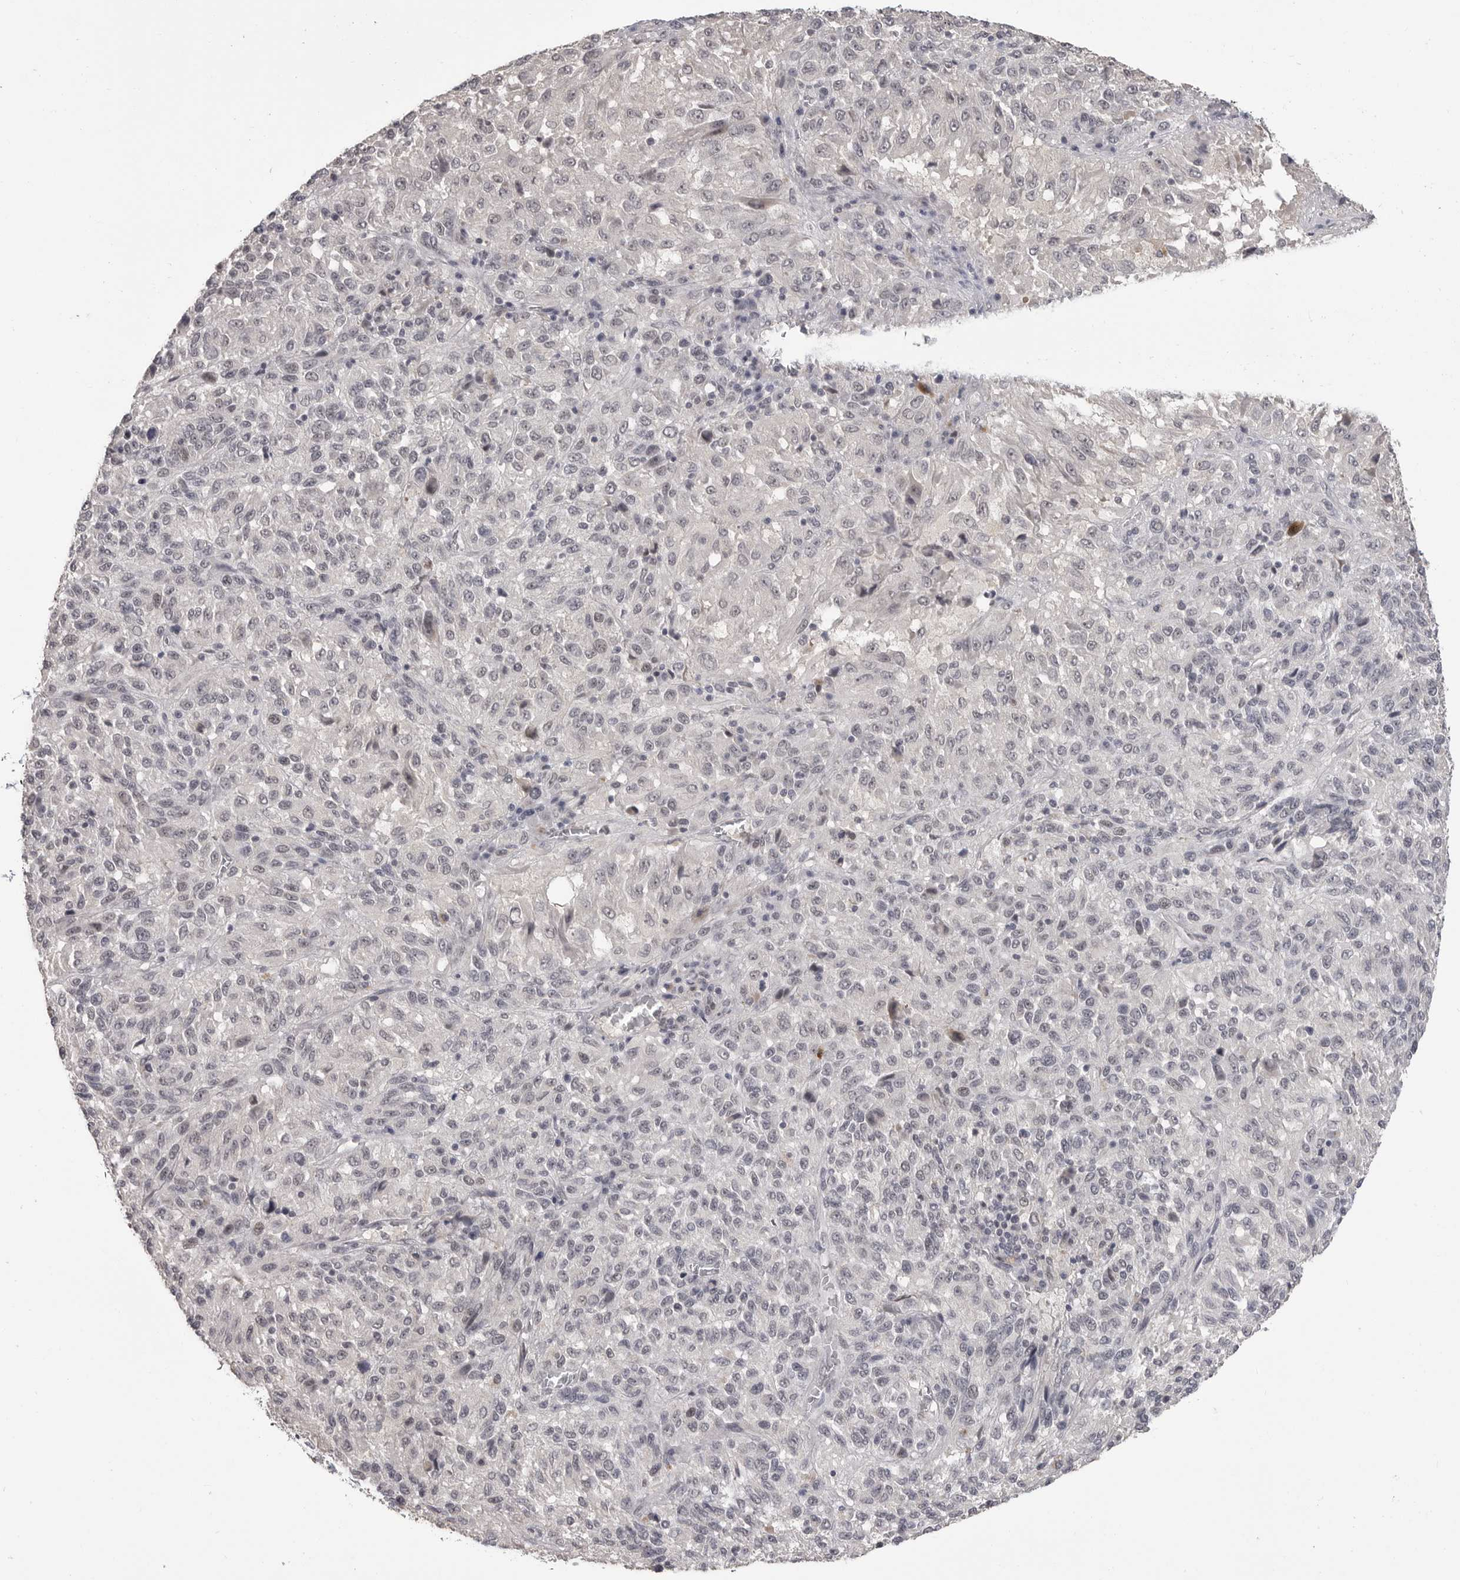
{"staining": {"intensity": "negative", "quantity": "none", "location": "none"}, "tissue": "melanoma", "cell_type": "Tumor cells", "image_type": "cancer", "snomed": [{"axis": "morphology", "description": "Malignant melanoma, Metastatic site"}, {"axis": "topography", "description": "Lung"}], "caption": "Immunohistochemistry (IHC) of malignant melanoma (metastatic site) exhibits no expression in tumor cells. The staining is performed using DAB (3,3'-diaminobenzidine) brown chromogen with nuclei counter-stained in using hematoxylin.", "gene": "PLEKHF1", "patient": {"sex": "male", "age": 64}}